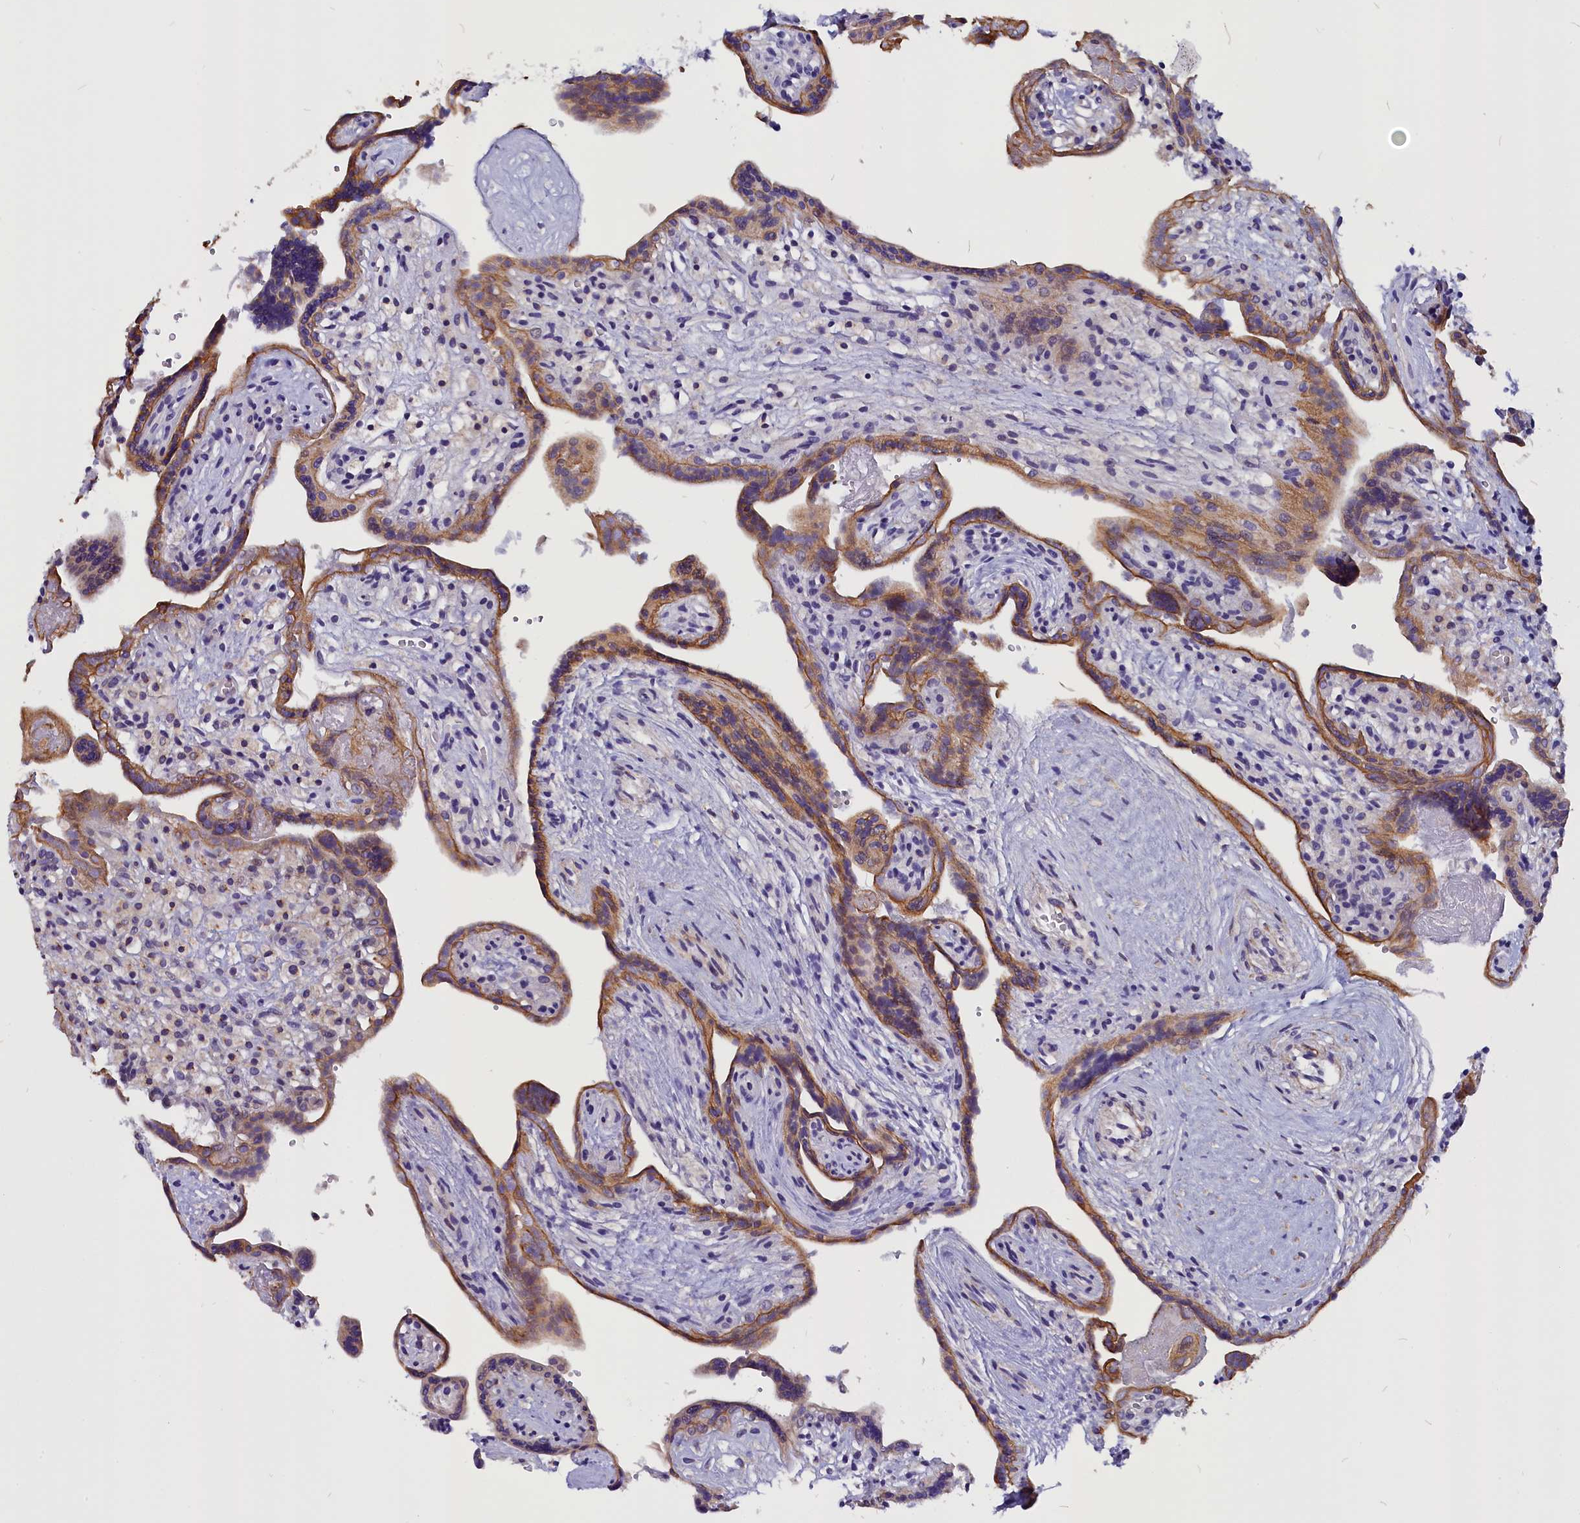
{"staining": {"intensity": "moderate", "quantity": "25%-75%", "location": "cytoplasmic/membranous"}, "tissue": "placenta", "cell_type": "Trophoblastic cells", "image_type": "normal", "snomed": [{"axis": "morphology", "description": "Normal tissue, NOS"}, {"axis": "topography", "description": "Placenta"}], "caption": "The image shows immunohistochemical staining of unremarkable placenta. There is moderate cytoplasmic/membranous positivity is seen in about 25%-75% of trophoblastic cells. Nuclei are stained in blue.", "gene": "CEP170", "patient": {"sex": "female", "age": 37}}